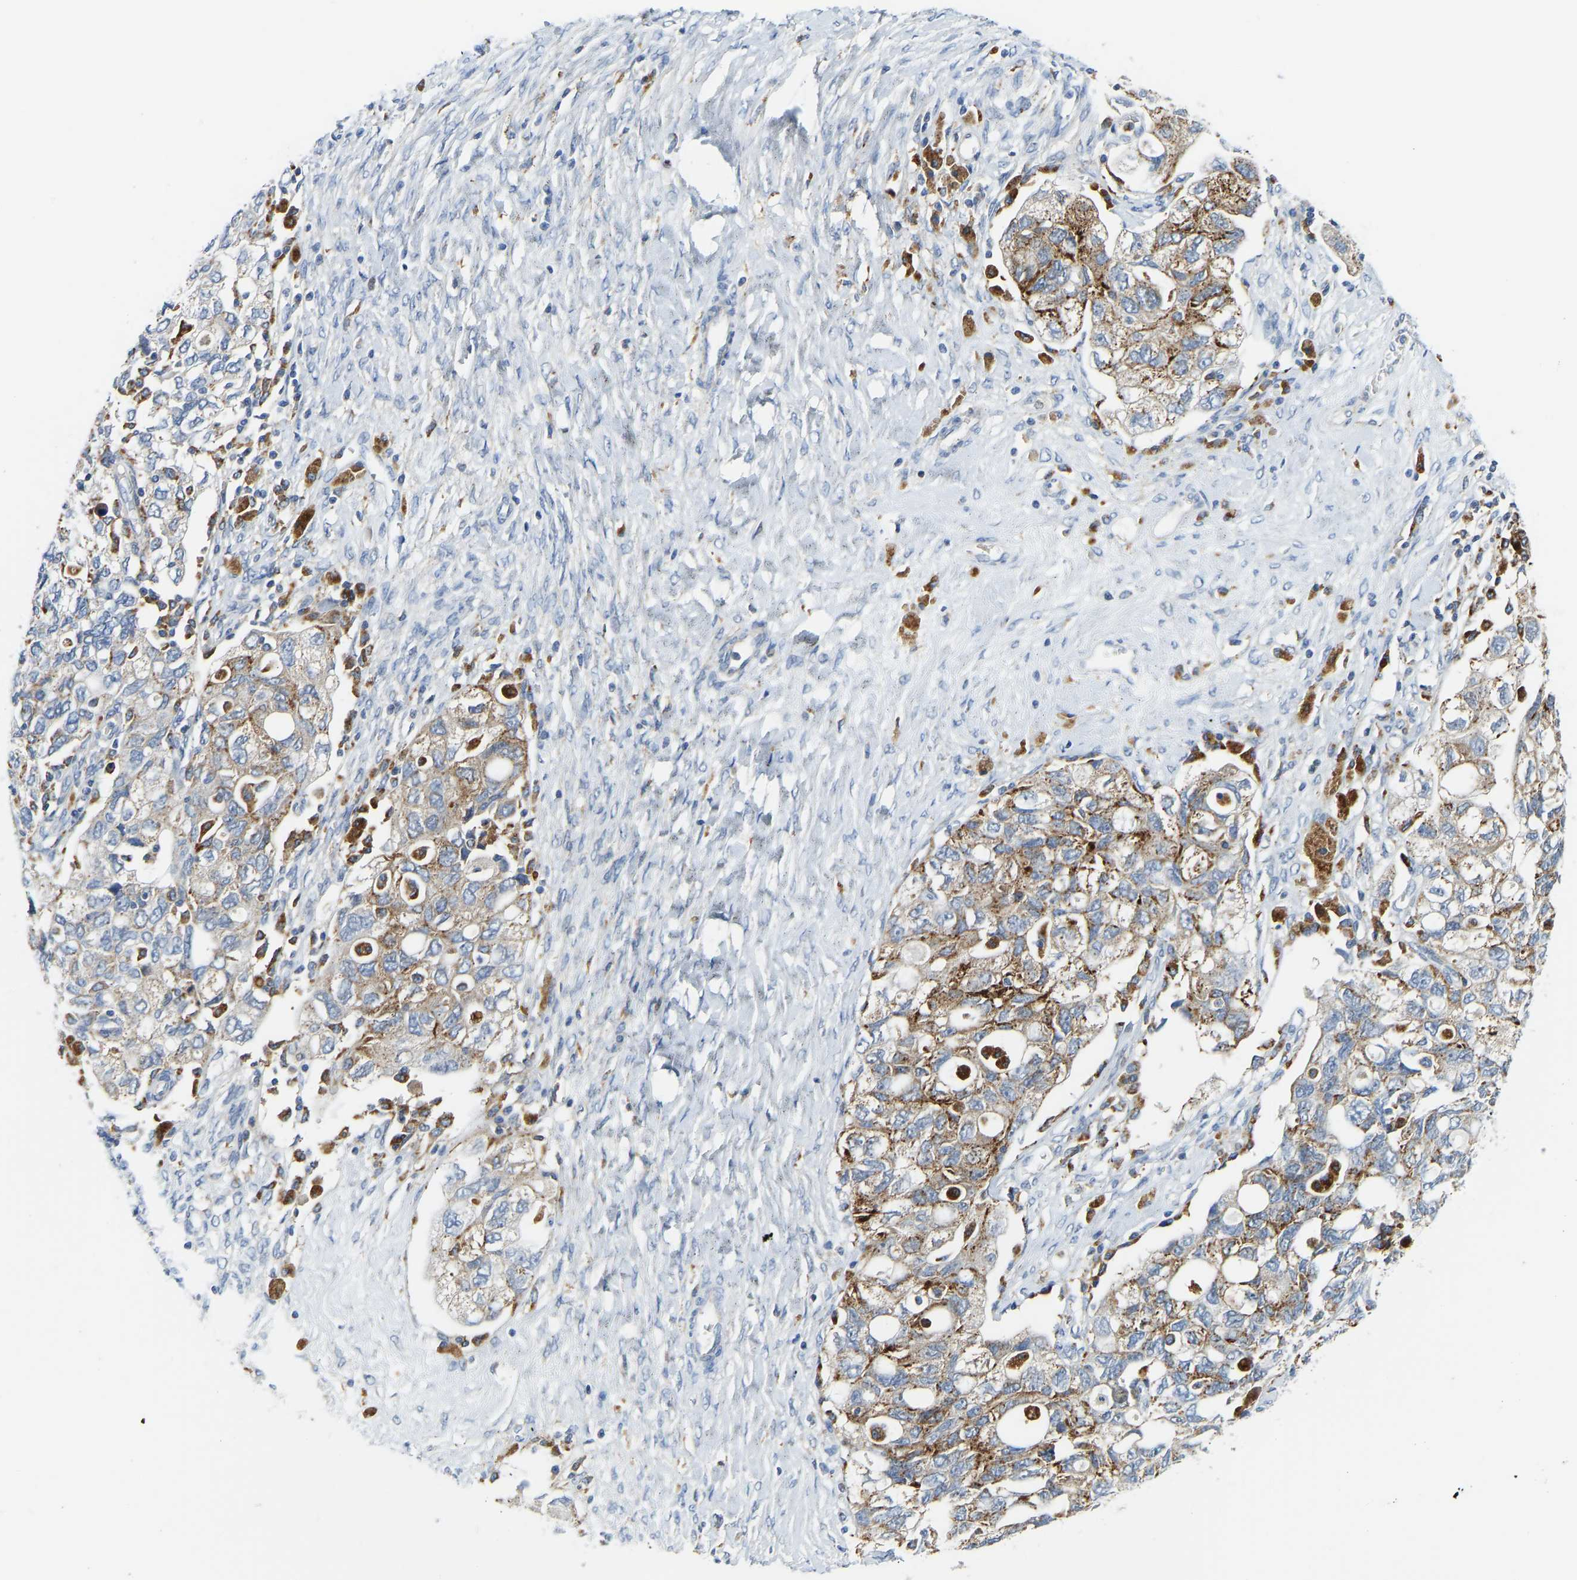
{"staining": {"intensity": "moderate", "quantity": "25%-75%", "location": "cytoplasmic/membranous"}, "tissue": "ovarian cancer", "cell_type": "Tumor cells", "image_type": "cancer", "snomed": [{"axis": "morphology", "description": "Carcinoma, NOS"}, {"axis": "morphology", "description": "Cystadenocarcinoma, serous, NOS"}, {"axis": "topography", "description": "Ovary"}], "caption": "Immunohistochemistry photomicrograph of human ovarian cancer (carcinoma) stained for a protein (brown), which displays medium levels of moderate cytoplasmic/membranous positivity in approximately 25%-75% of tumor cells.", "gene": "ATP6V1E1", "patient": {"sex": "female", "age": 69}}